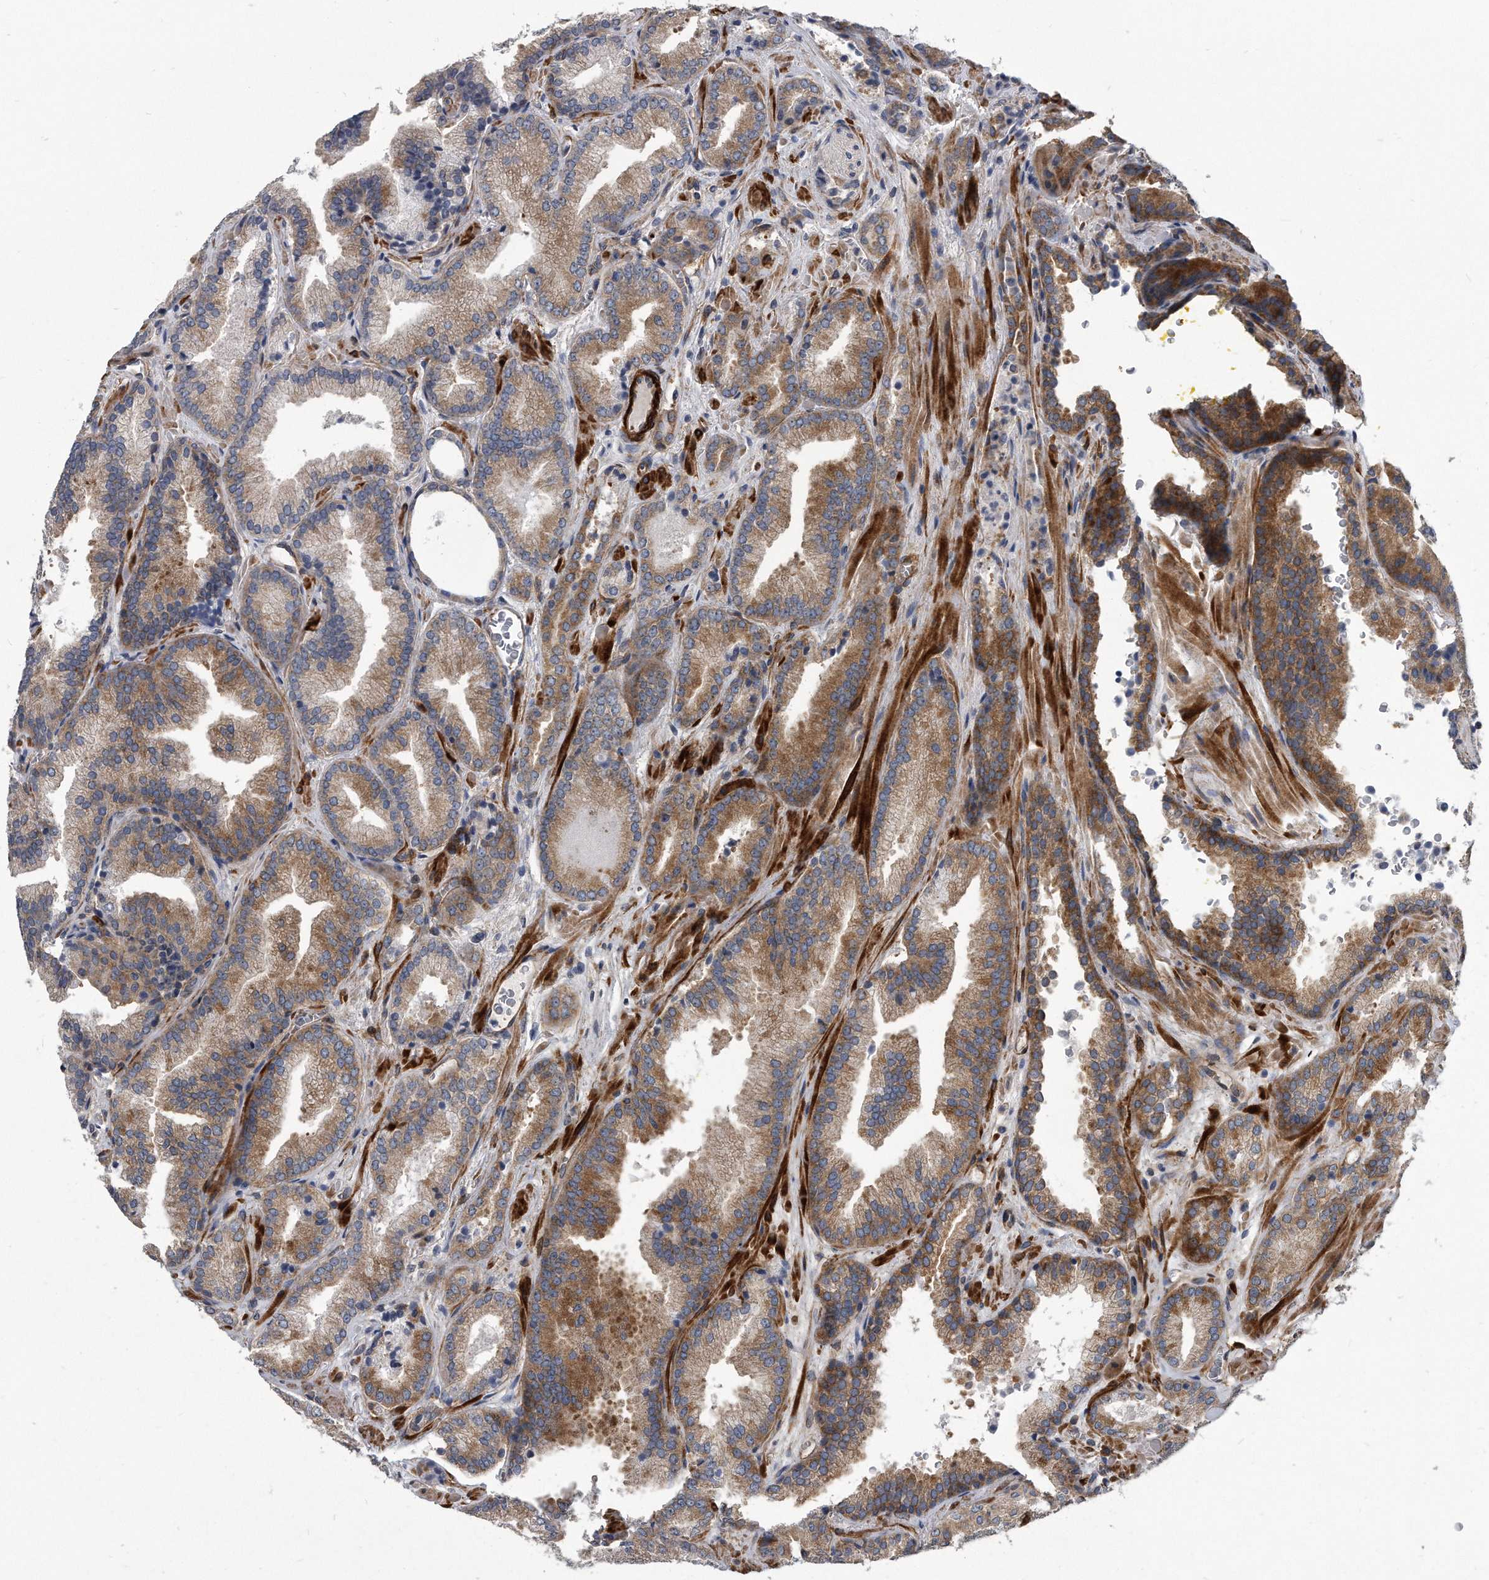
{"staining": {"intensity": "moderate", "quantity": "<25%", "location": "cytoplasmic/membranous"}, "tissue": "prostate cancer", "cell_type": "Tumor cells", "image_type": "cancer", "snomed": [{"axis": "morphology", "description": "Adenocarcinoma, Low grade"}, {"axis": "topography", "description": "Prostate"}], "caption": "A brown stain labels moderate cytoplasmic/membranous staining of a protein in adenocarcinoma (low-grade) (prostate) tumor cells.", "gene": "EIF2B4", "patient": {"sex": "male", "age": 62}}